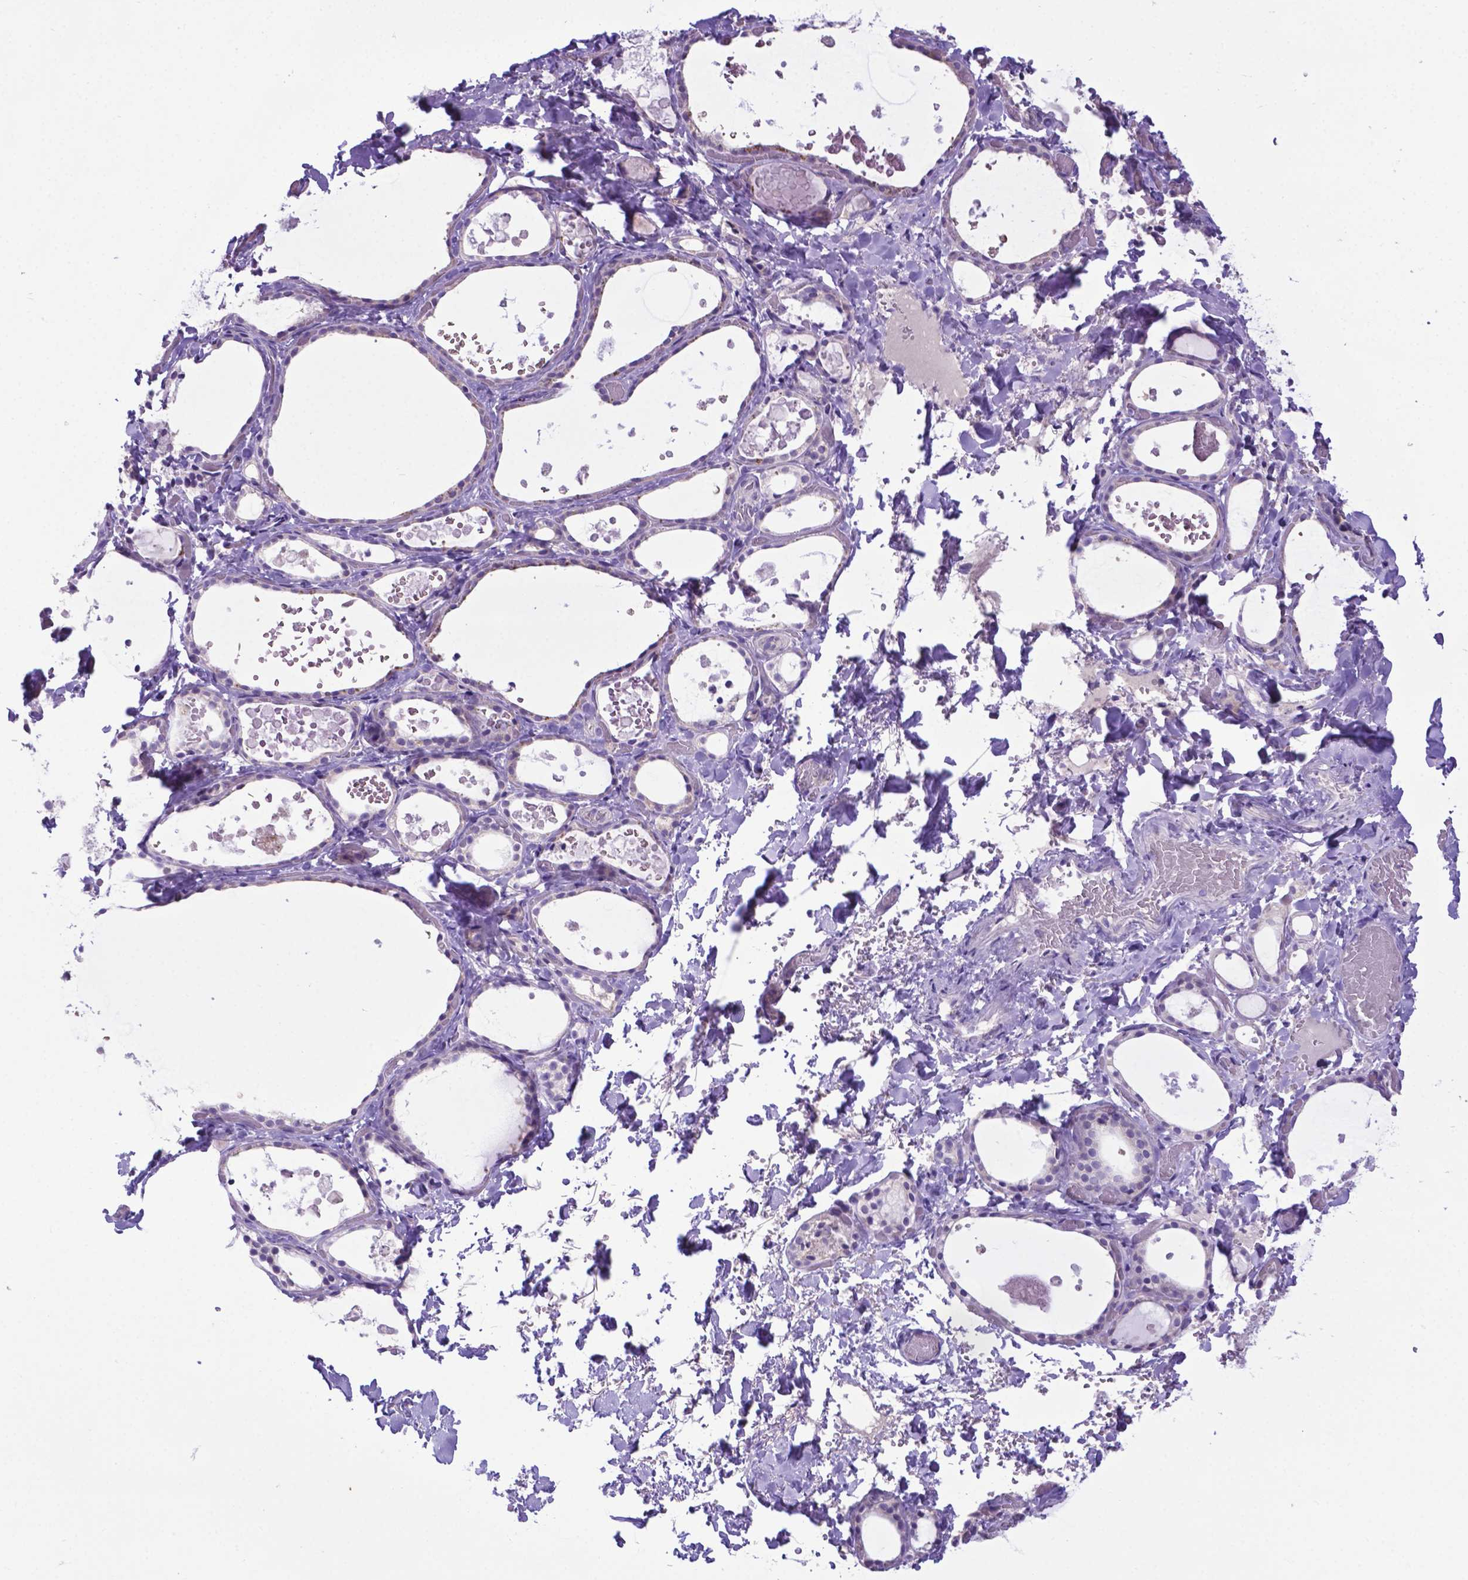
{"staining": {"intensity": "negative", "quantity": "none", "location": "none"}, "tissue": "thyroid gland", "cell_type": "Glandular cells", "image_type": "normal", "snomed": [{"axis": "morphology", "description": "Normal tissue, NOS"}, {"axis": "topography", "description": "Thyroid gland"}], "caption": "An immunohistochemistry (IHC) micrograph of normal thyroid gland is shown. There is no staining in glandular cells of thyroid gland. (DAB immunohistochemistry (IHC), high magnification).", "gene": "ADRA2B", "patient": {"sex": "female", "age": 56}}